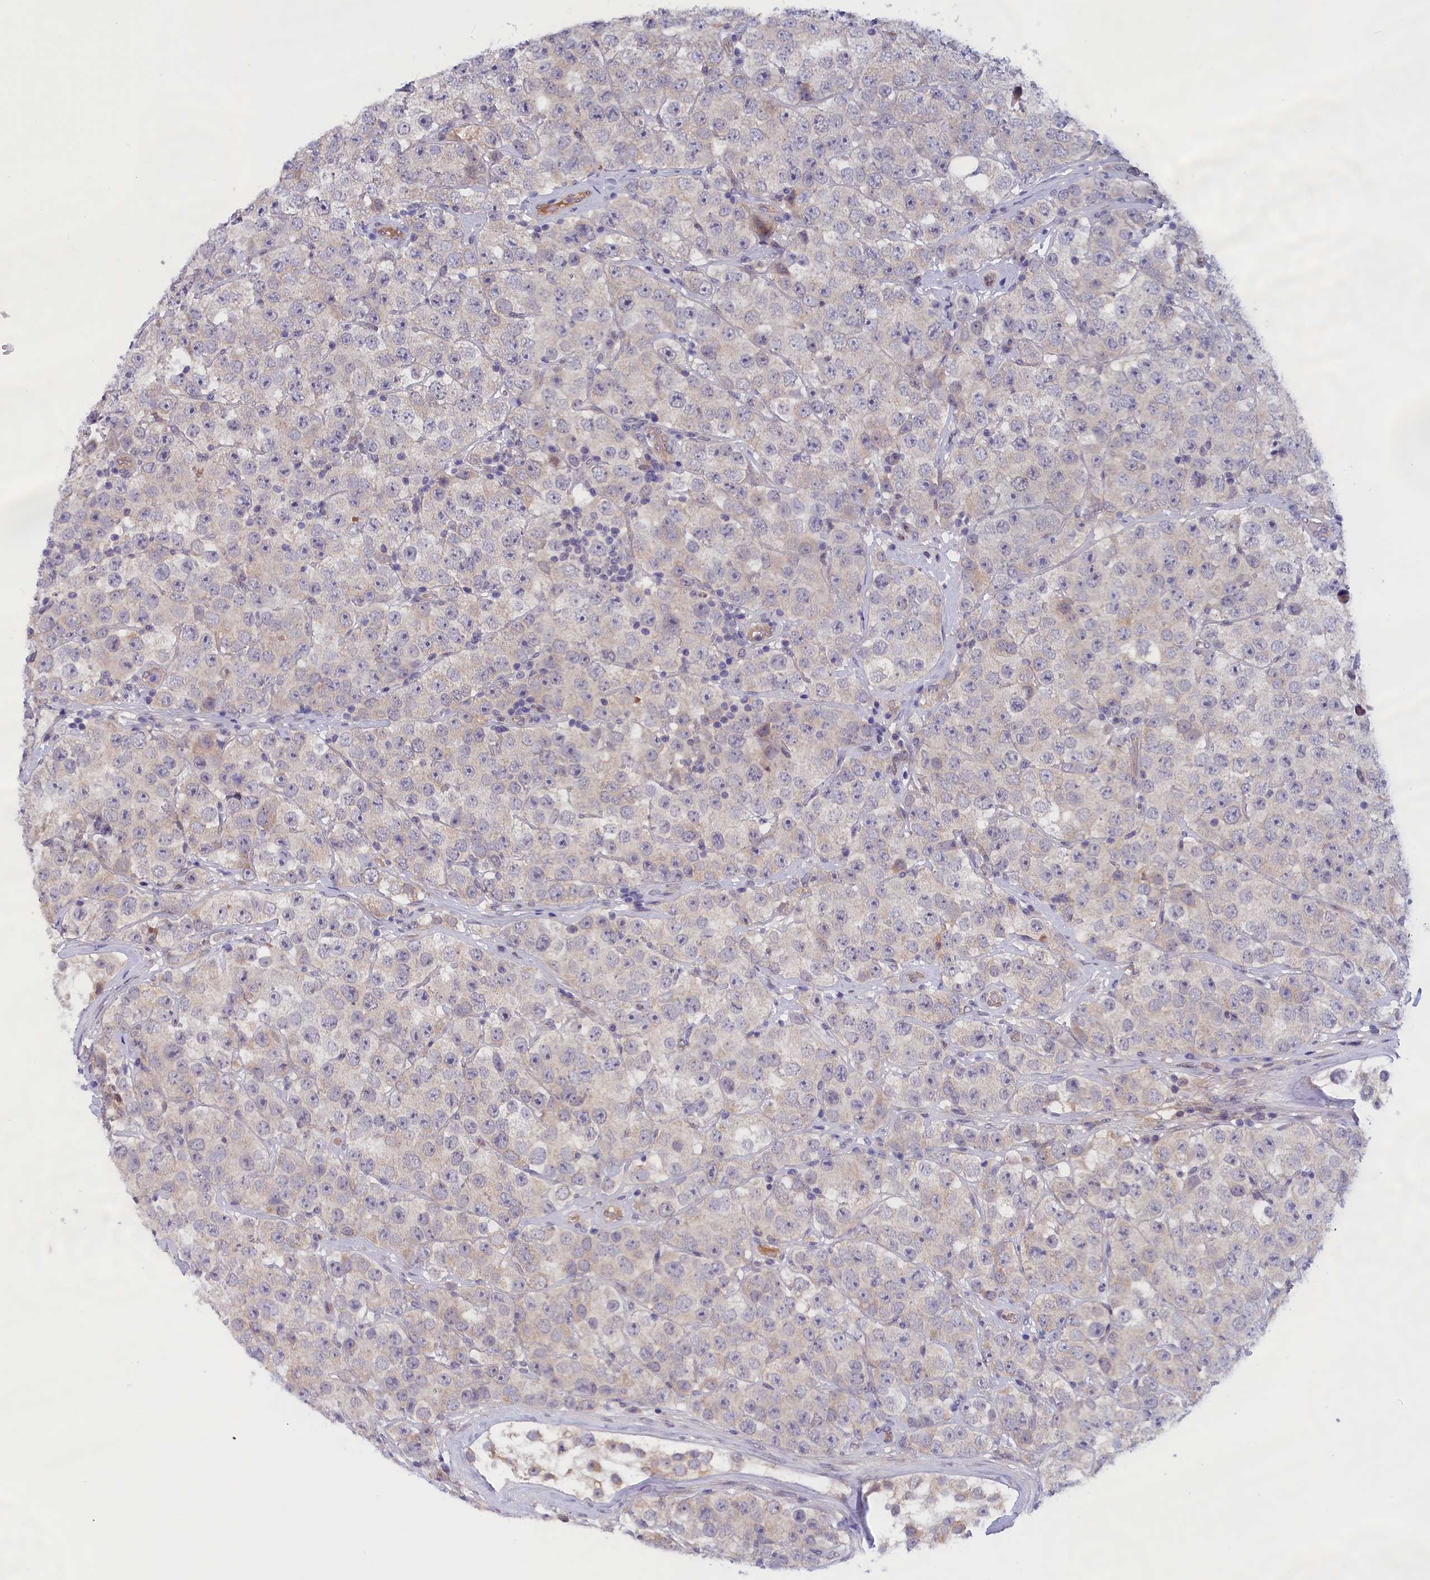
{"staining": {"intensity": "negative", "quantity": "none", "location": "none"}, "tissue": "testis cancer", "cell_type": "Tumor cells", "image_type": "cancer", "snomed": [{"axis": "morphology", "description": "Seminoma, NOS"}, {"axis": "topography", "description": "Testis"}], "caption": "Immunohistochemistry (IHC) histopathology image of neoplastic tissue: testis seminoma stained with DAB (3,3'-diaminobenzidine) shows no significant protein positivity in tumor cells.", "gene": "IGFALS", "patient": {"sex": "male", "age": 28}}